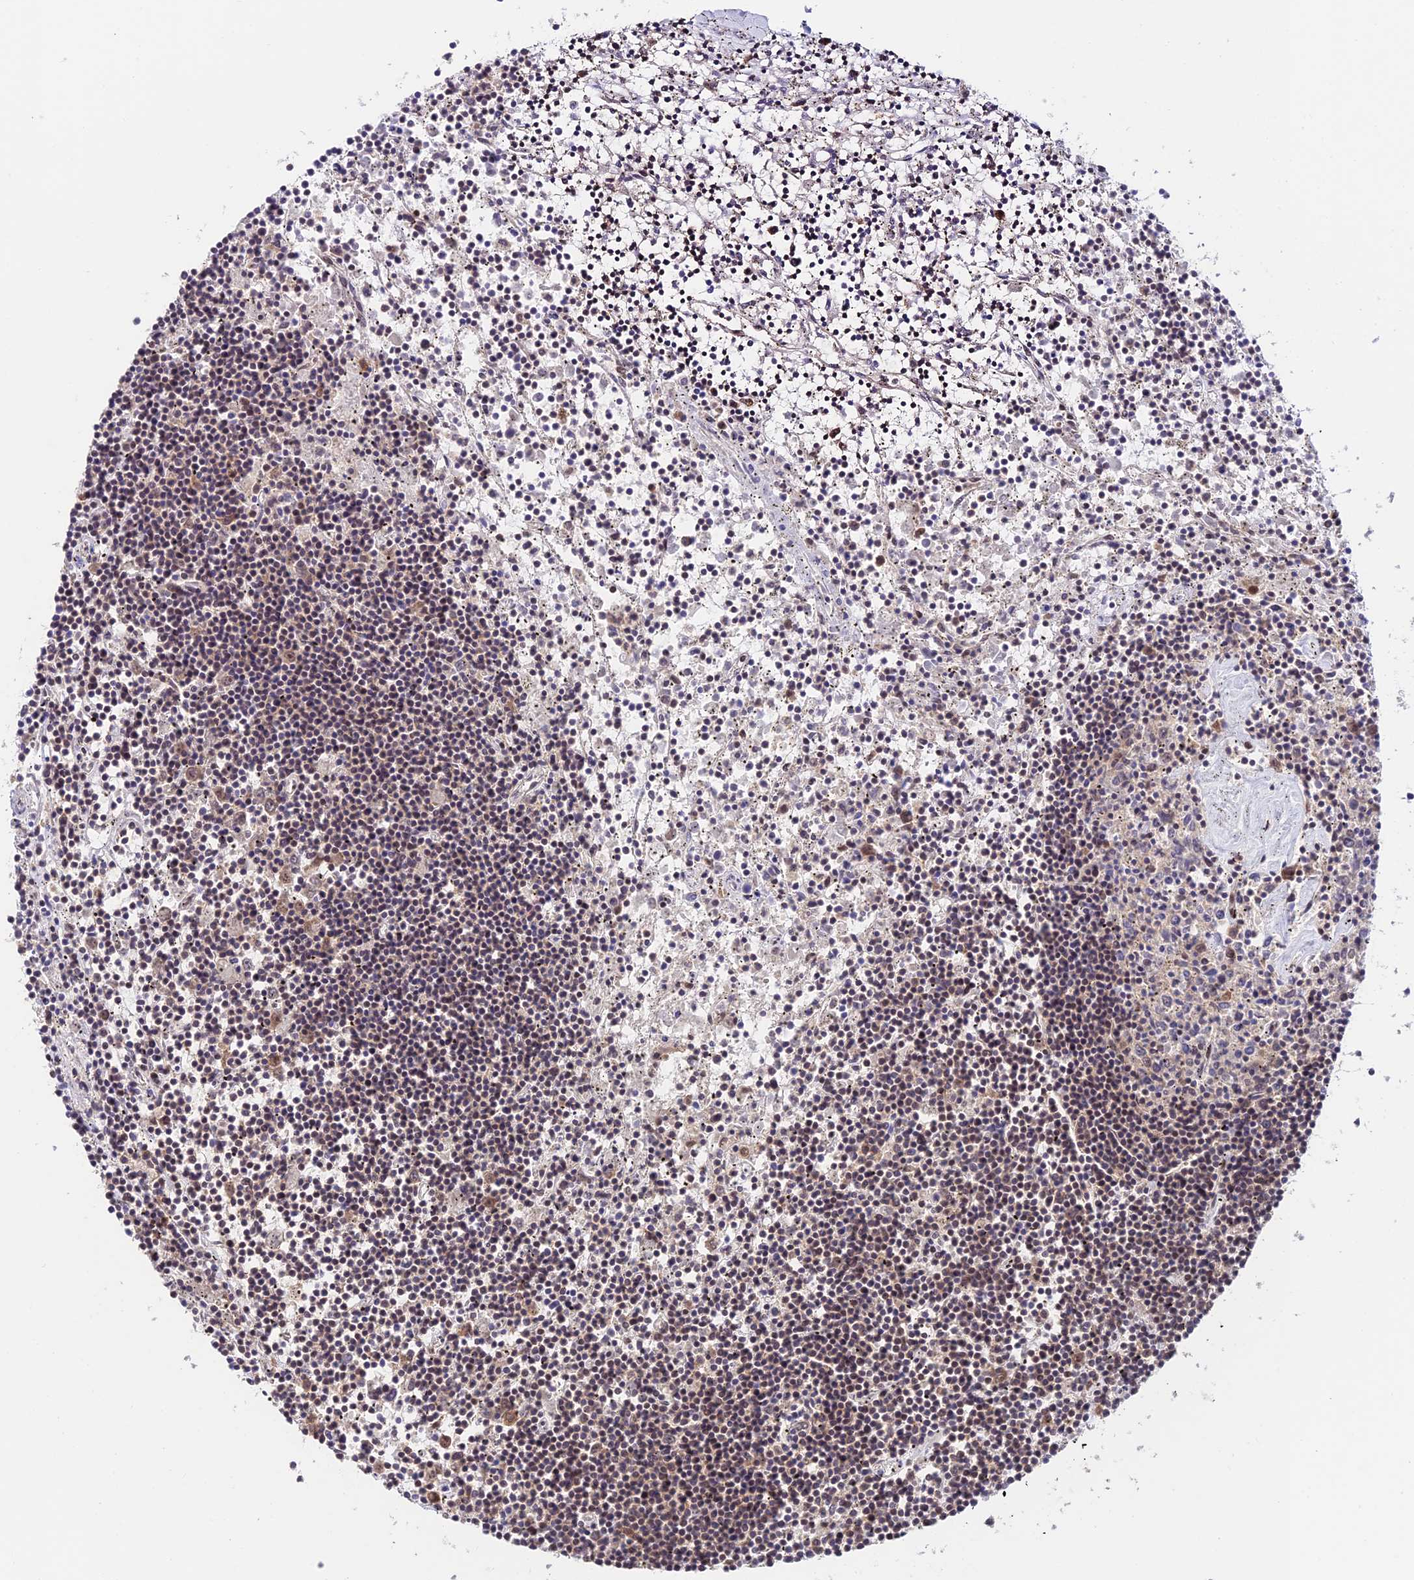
{"staining": {"intensity": "weak", "quantity": "<25%", "location": "nuclear"}, "tissue": "lymphoma", "cell_type": "Tumor cells", "image_type": "cancer", "snomed": [{"axis": "morphology", "description": "Malignant lymphoma, non-Hodgkin's type, Low grade"}, {"axis": "topography", "description": "Spleen"}], "caption": "Lymphoma was stained to show a protein in brown. There is no significant expression in tumor cells.", "gene": "RBM42", "patient": {"sex": "male", "age": 76}}